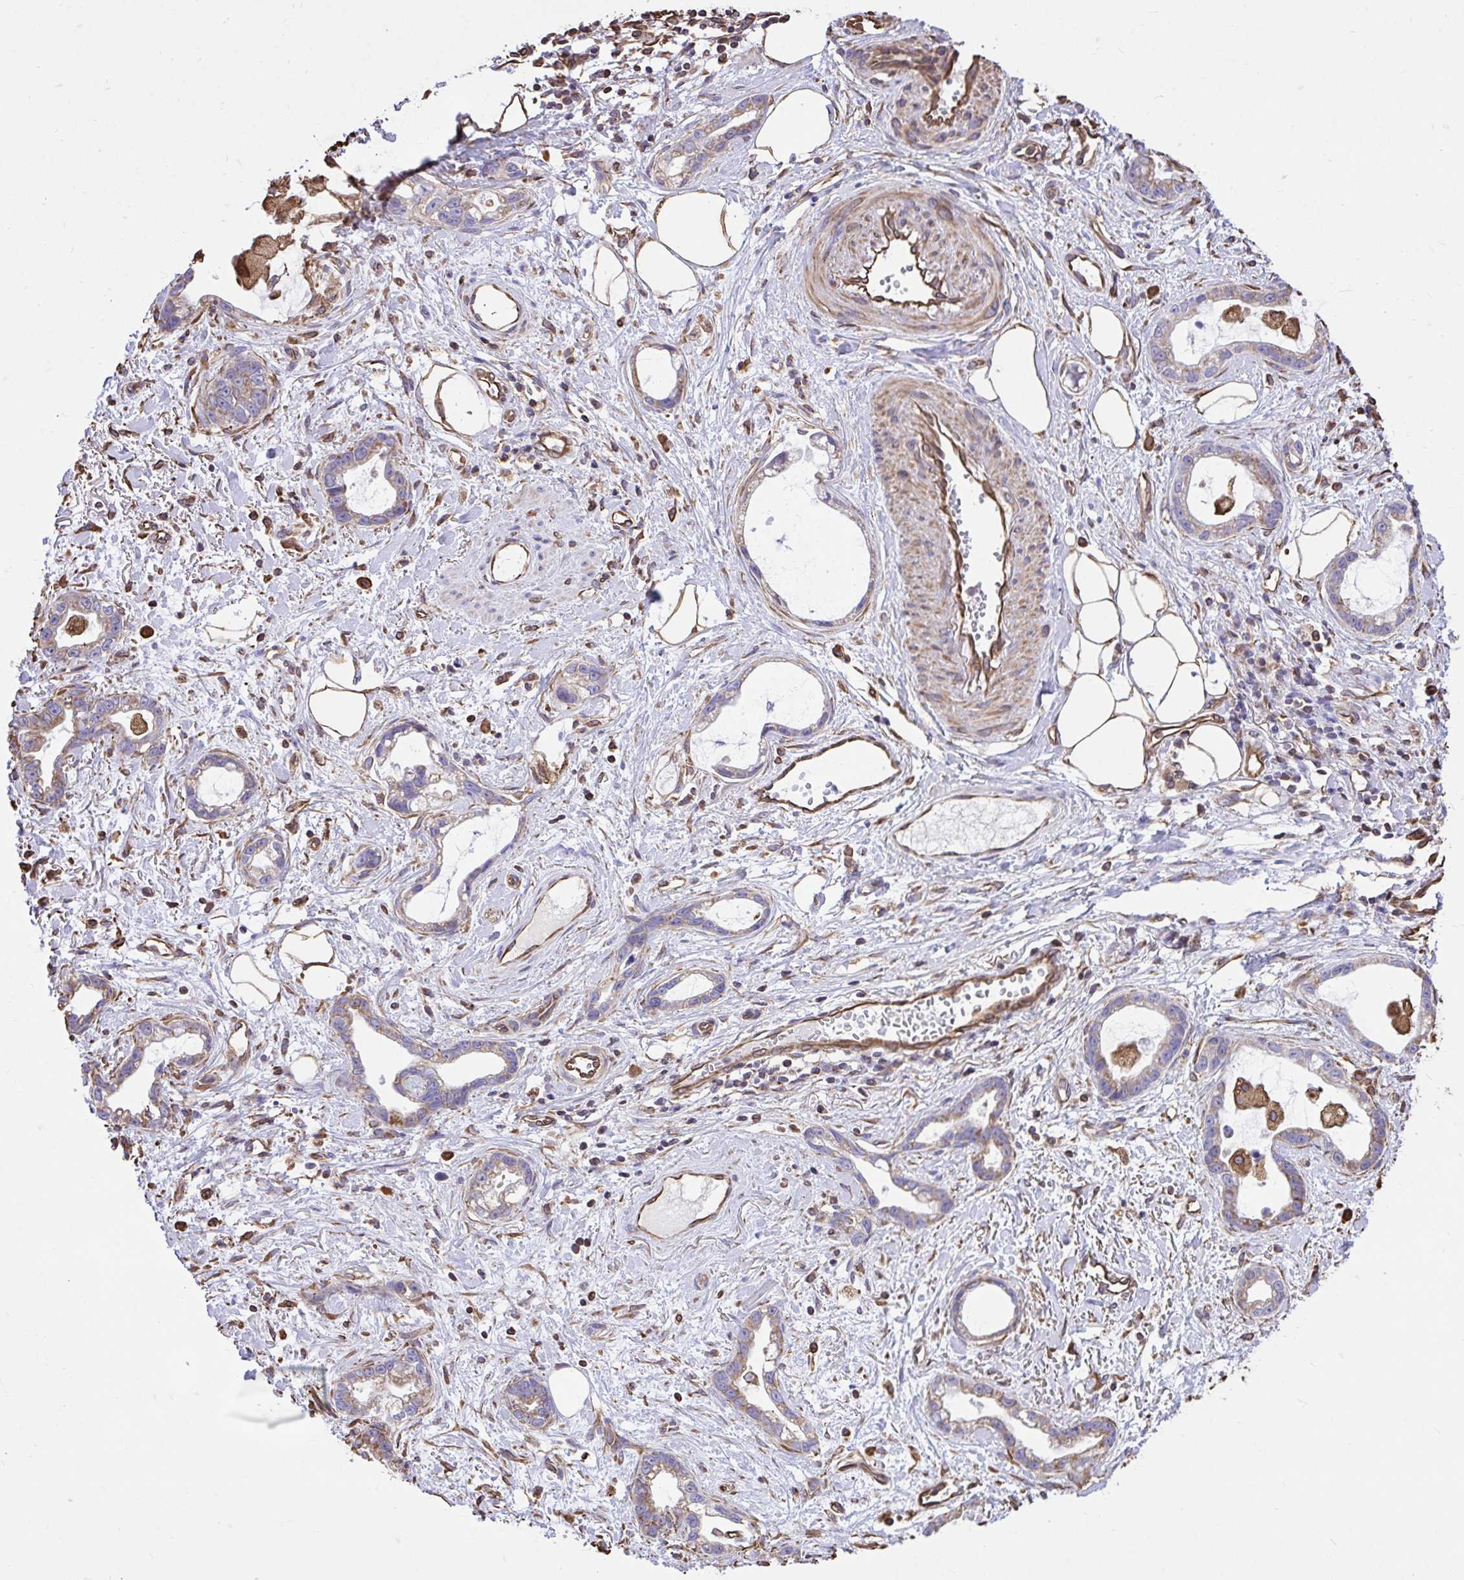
{"staining": {"intensity": "moderate", "quantity": "25%-75%", "location": "cytoplasmic/membranous"}, "tissue": "stomach cancer", "cell_type": "Tumor cells", "image_type": "cancer", "snomed": [{"axis": "morphology", "description": "Adenocarcinoma, NOS"}, {"axis": "topography", "description": "Stomach"}], "caption": "Stomach adenocarcinoma stained for a protein (brown) demonstrates moderate cytoplasmic/membranous positive positivity in about 25%-75% of tumor cells.", "gene": "RNF103", "patient": {"sex": "male", "age": 55}}